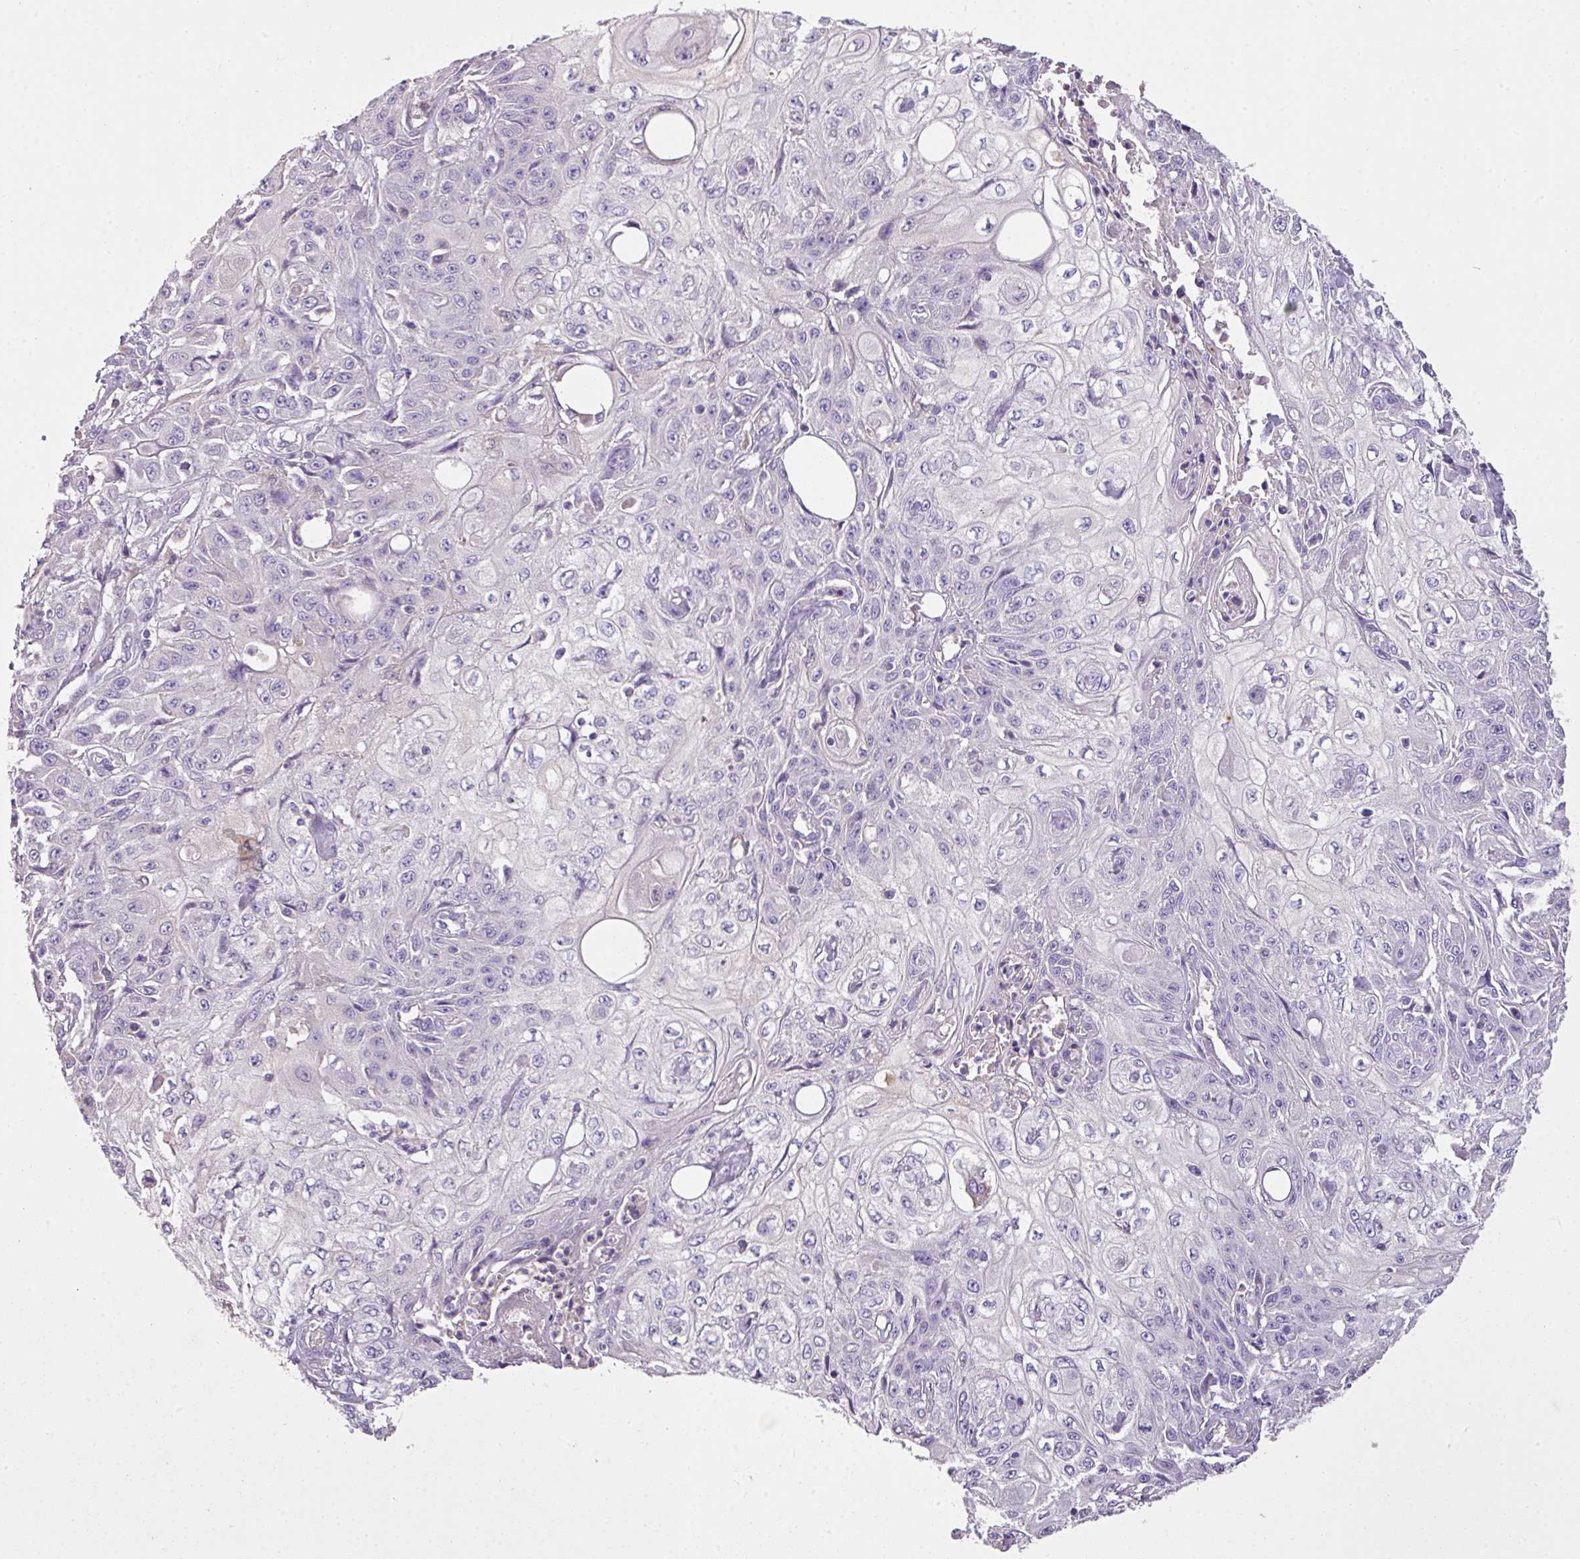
{"staining": {"intensity": "negative", "quantity": "none", "location": "none"}, "tissue": "skin cancer", "cell_type": "Tumor cells", "image_type": "cancer", "snomed": [{"axis": "morphology", "description": "Squamous cell carcinoma, NOS"}, {"axis": "morphology", "description": "Squamous cell carcinoma, metastatic, NOS"}, {"axis": "topography", "description": "Skin"}, {"axis": "topography", "description": "Lymph node"}], "caption": "An image of human skin cancer is negative for staining in tumor cells.", "gene": "OR6C6", "patient": {"sex": "male", "age": 75}}